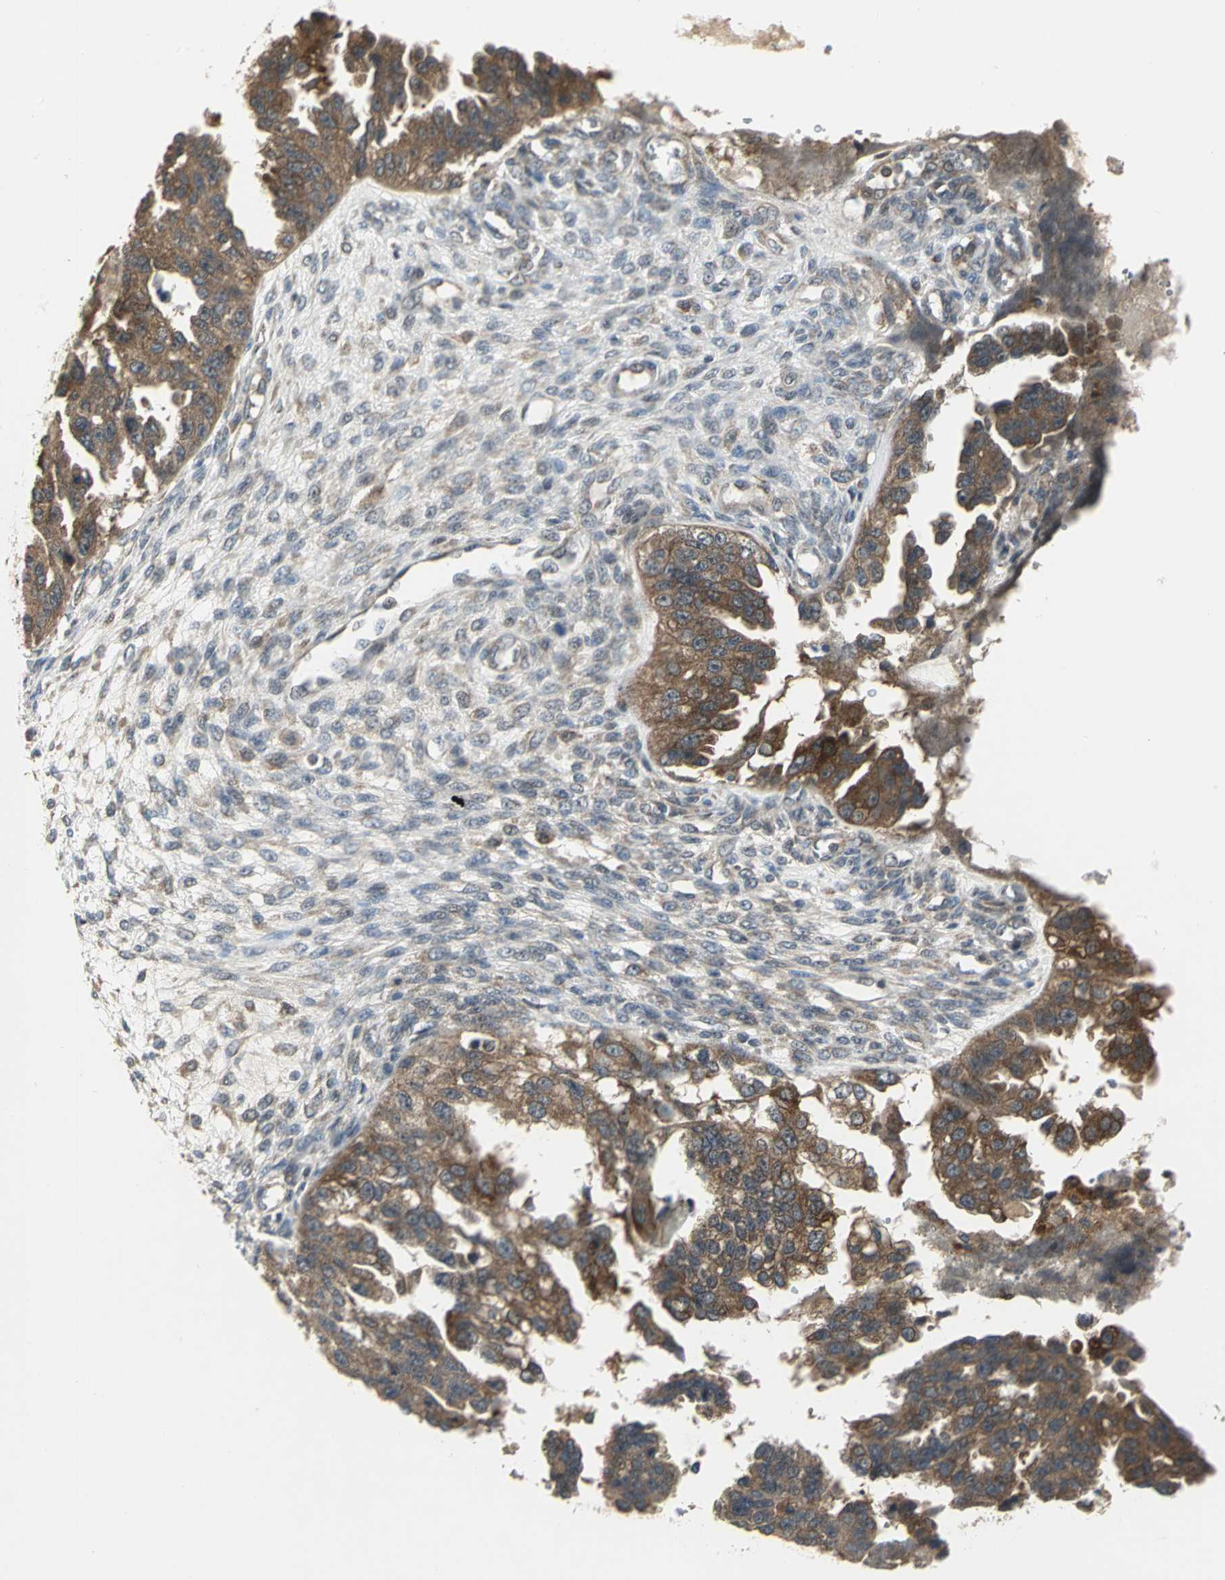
{"staining": {"intensity": "strong", "quantity": ">75%", "location": "cytoplasmic/membranous"}, "tissue": "ovarian cancer", "cell_type": "Tumor cells", "image_type": "cancer", "snomed": [{"axis": "morphology", "description": "Cystadenocarcinoma, serous, NOS"}, {"axis": "topography", "description": "Ovary"}], "caption": "DAB (3,3'-diaminobenzidine) immunohistochemical staining of ovarian serous cystadenocarcinoma shows strong cytoplasmic/membranous protein positivity in approximately >75% of tumor cells.", "gene": "MAPK8IP3", "patient": {"sex": "female", "age": 58}}